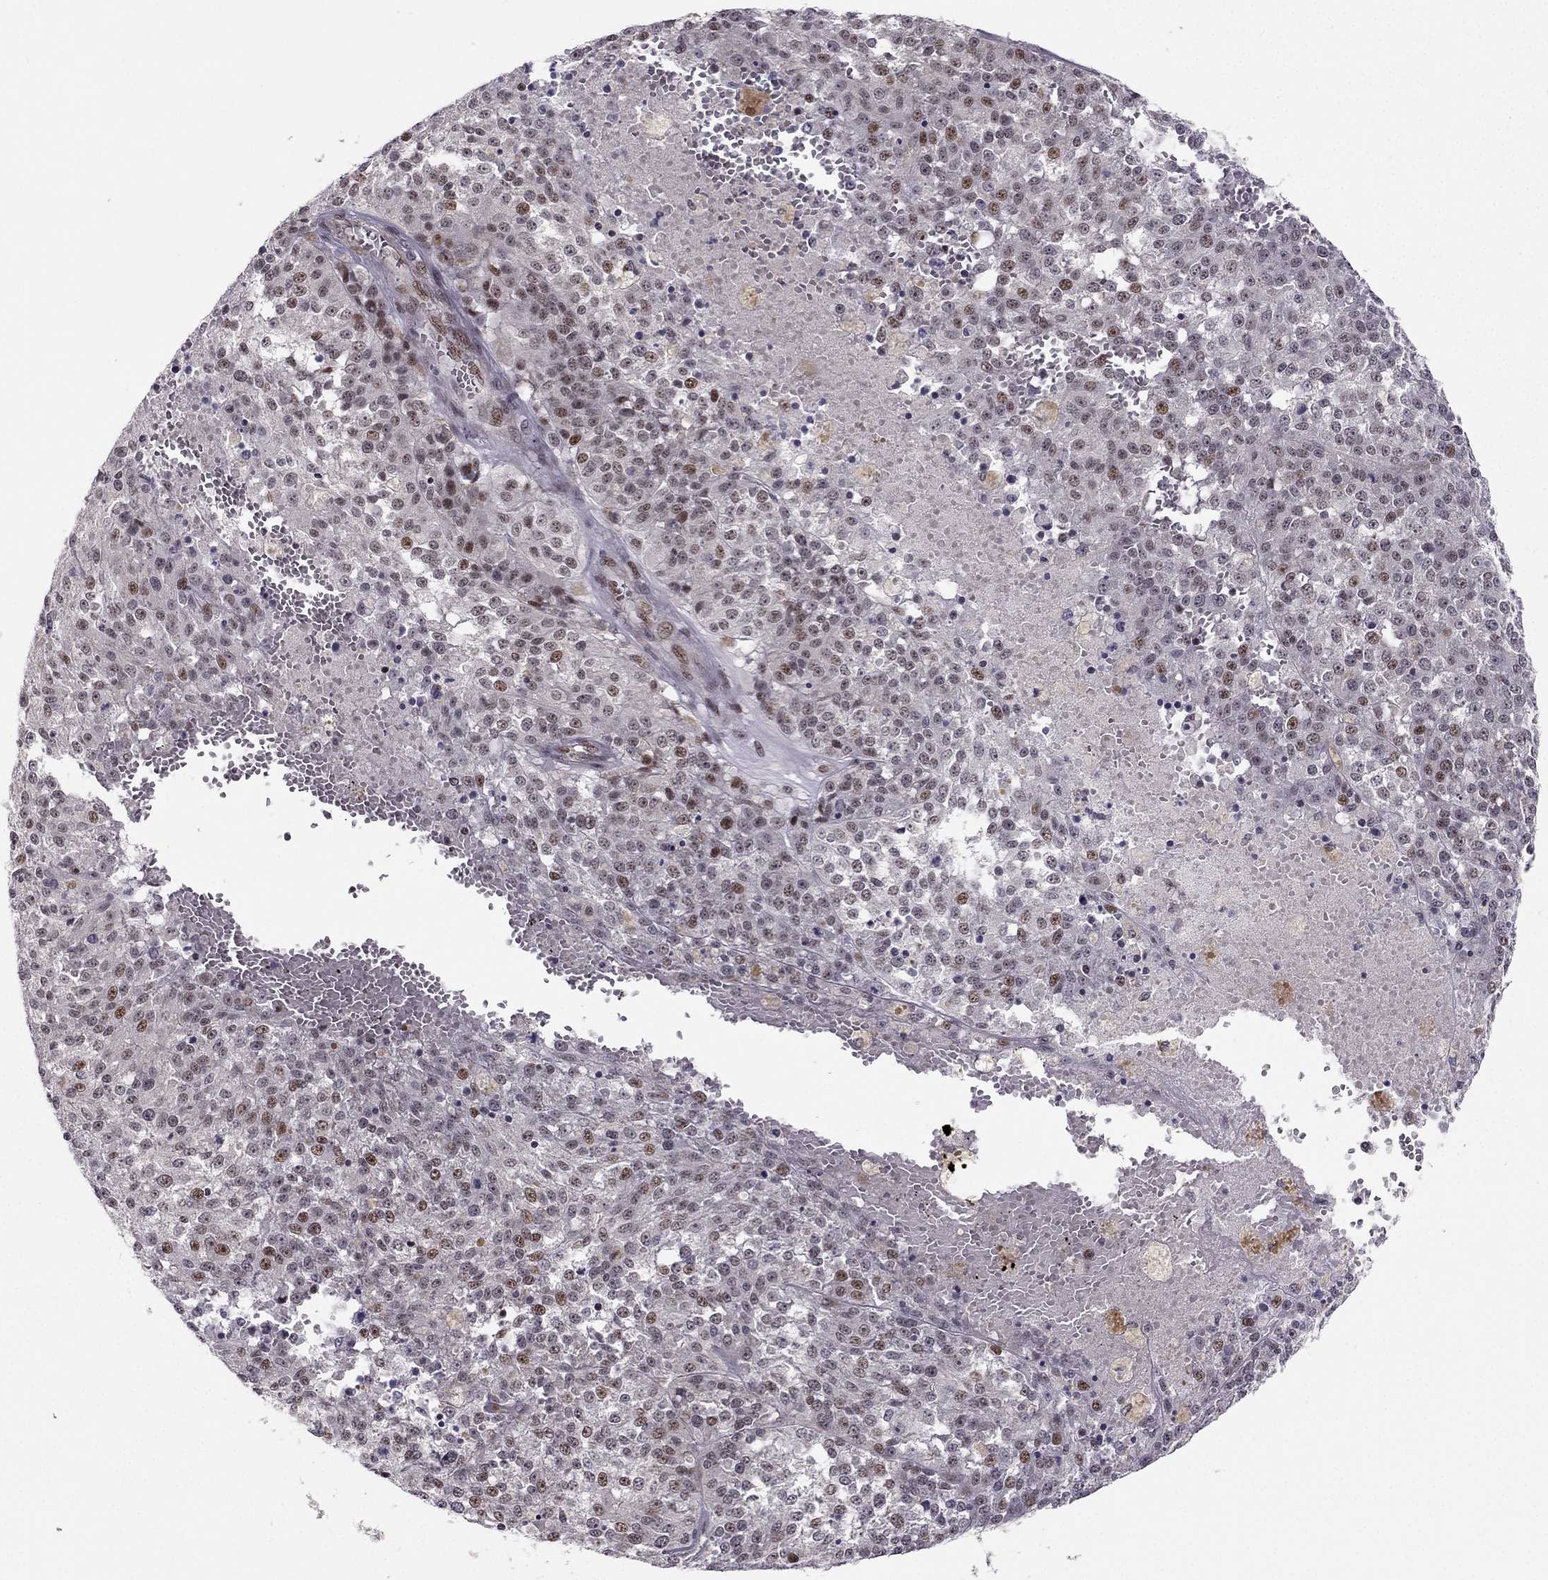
{"staining": {"intensity": "weak", "quantity": "<25%", "location": "nuclear"}, "tissue": "melanoma", "cell_type": "Tumor cells", "image_type": "cancer", "snomed": [{"axis": "morphology", "description": "Malignant melanoma, Metastatic site"}, {"axis": "topography", "description": "Lymph node"}], "caption": "DAB (3,3'-diaminobenzidine) immunohistochemical staining of human melanoma displays no significant expression in tumor cells.", "gene": "RPRD2", "patient": {"sex": "female", "age": 64}}